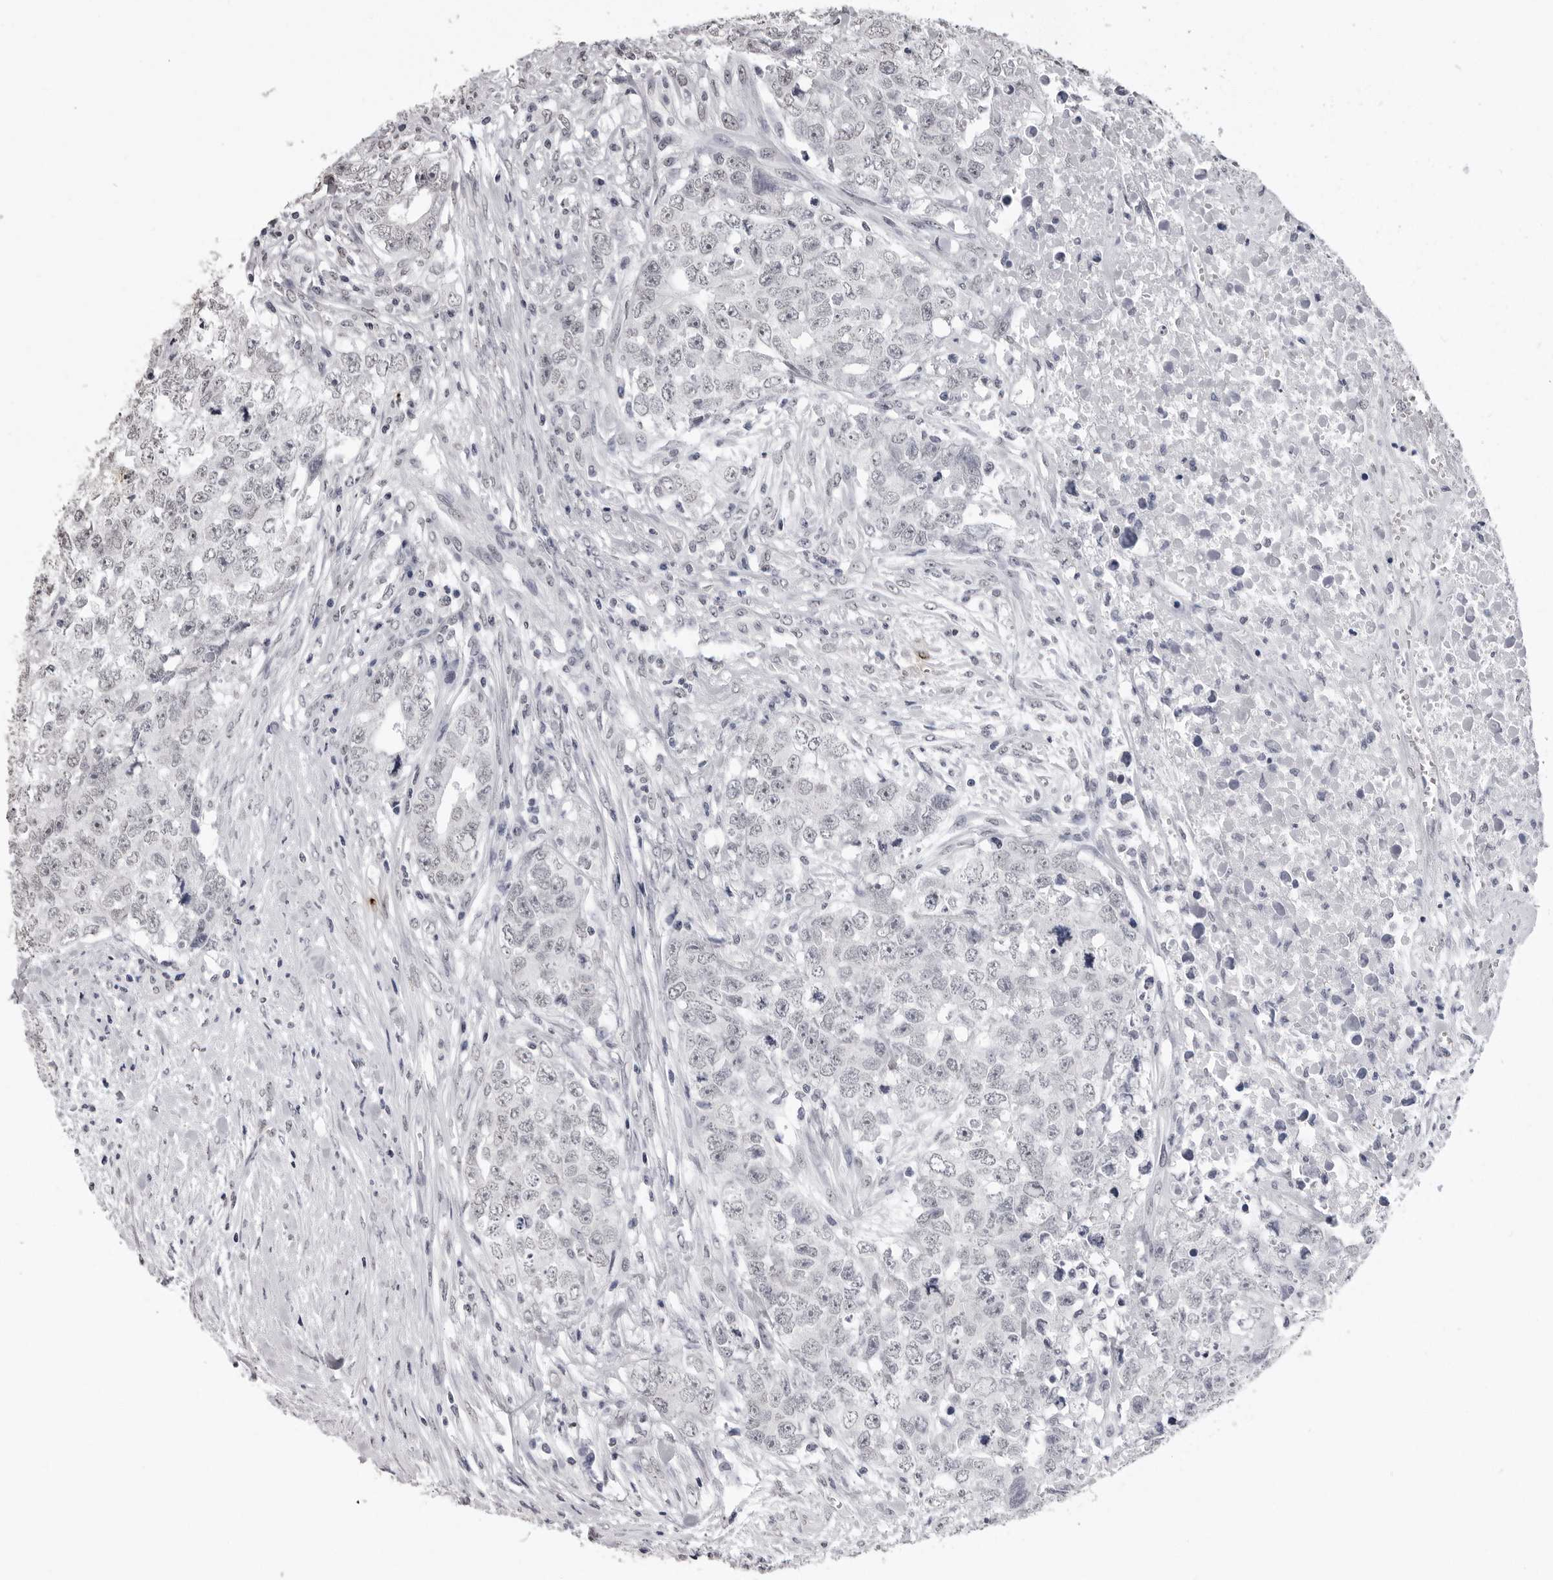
{"staining": {"intensity": "negative", "quantity": "none", "location": "none"}, "tissue": "testis cancer", "cell_type": "Tumor cells", "image_type": "cancer", "snomed": [{"axis": "morphology", "description": "Carcinoma, Embryonal, NOS"}, {"axis": "topography", "description": "Testis"}], "caption": "The histopathology image displays no staining of tumor cells in embryonal carcinoma (testis).", "gene": "HEPACAM", "patient": {"sex": "male", "age": 28}}